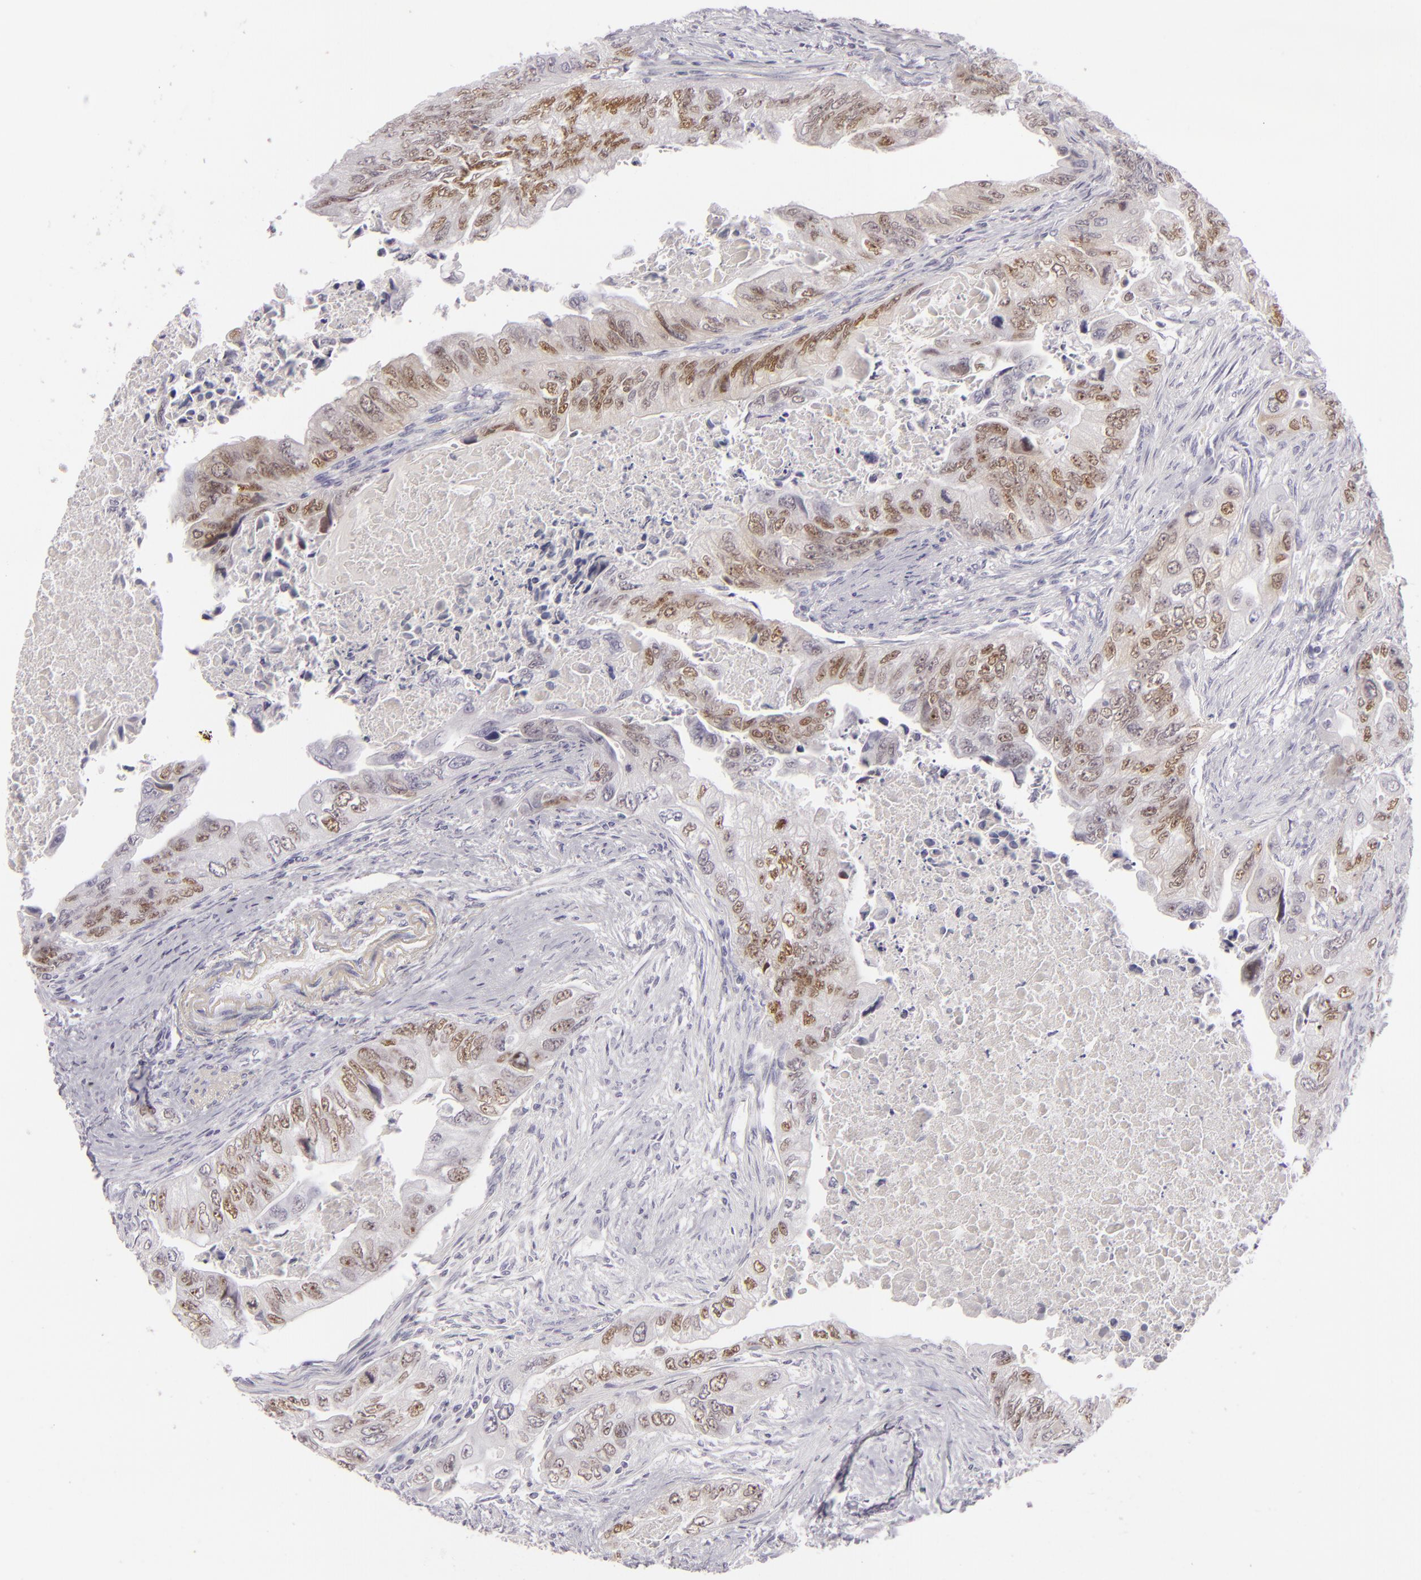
{"staining": {"intensity": "moderate", "quantity": "25%-75%", "location": "nuclear"}, "tissue": "colorectal cancer", "cell_type": "Tumor cells", "image_type": "cancer", "snomed": [{"axis": "morphology", "description": "Adenocarcinoma, NOS"}, {"axis": "topography", "description": "Colon"}], "caption": "Colorectal cancer stained with a brown dye demonstrates moderate nuclear positive staining in approximately 25%-75% of tumor cells.", "gene": "CDX2", "patient": {"sex": "female", "age": 11}}